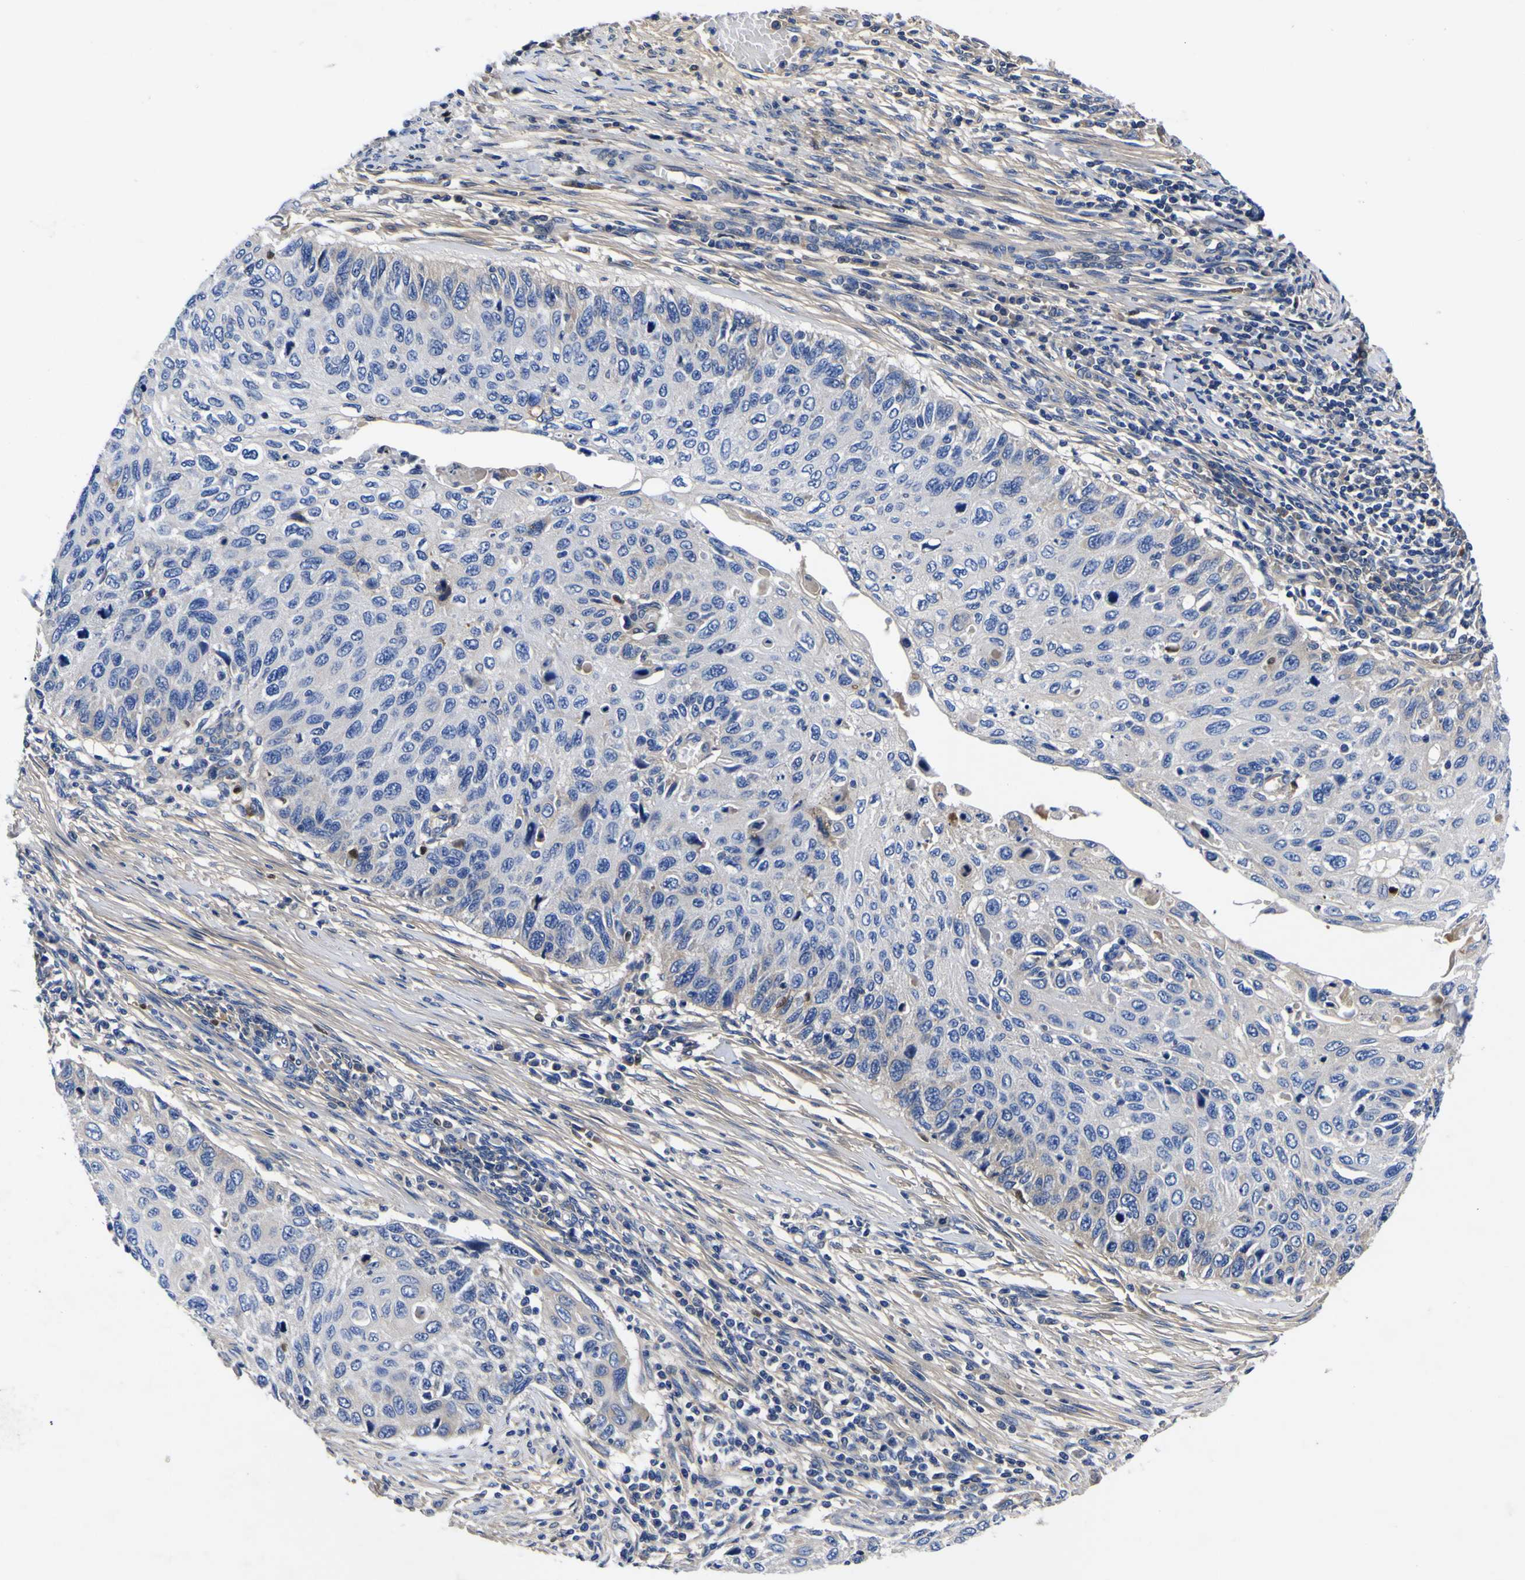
{"staining": {"intensity": "negative", "quantity": "none", "location": "none"}, "tissue": "cervical cancer", "cell_type": "Tumor cells", "image_type": "cancer", "snomed": [{"axis": "morphology", "description": "Squamous cell carcinoma, NOS"}, {"axis": "topography", "description": "Cervix"}], "caption": "Immunohistochemistry of human cervical squamous cell carcinoma demonstrates no staining in tumor cells.", "gene": "VASN", "patient": {"sex": "female", "age": 70}}